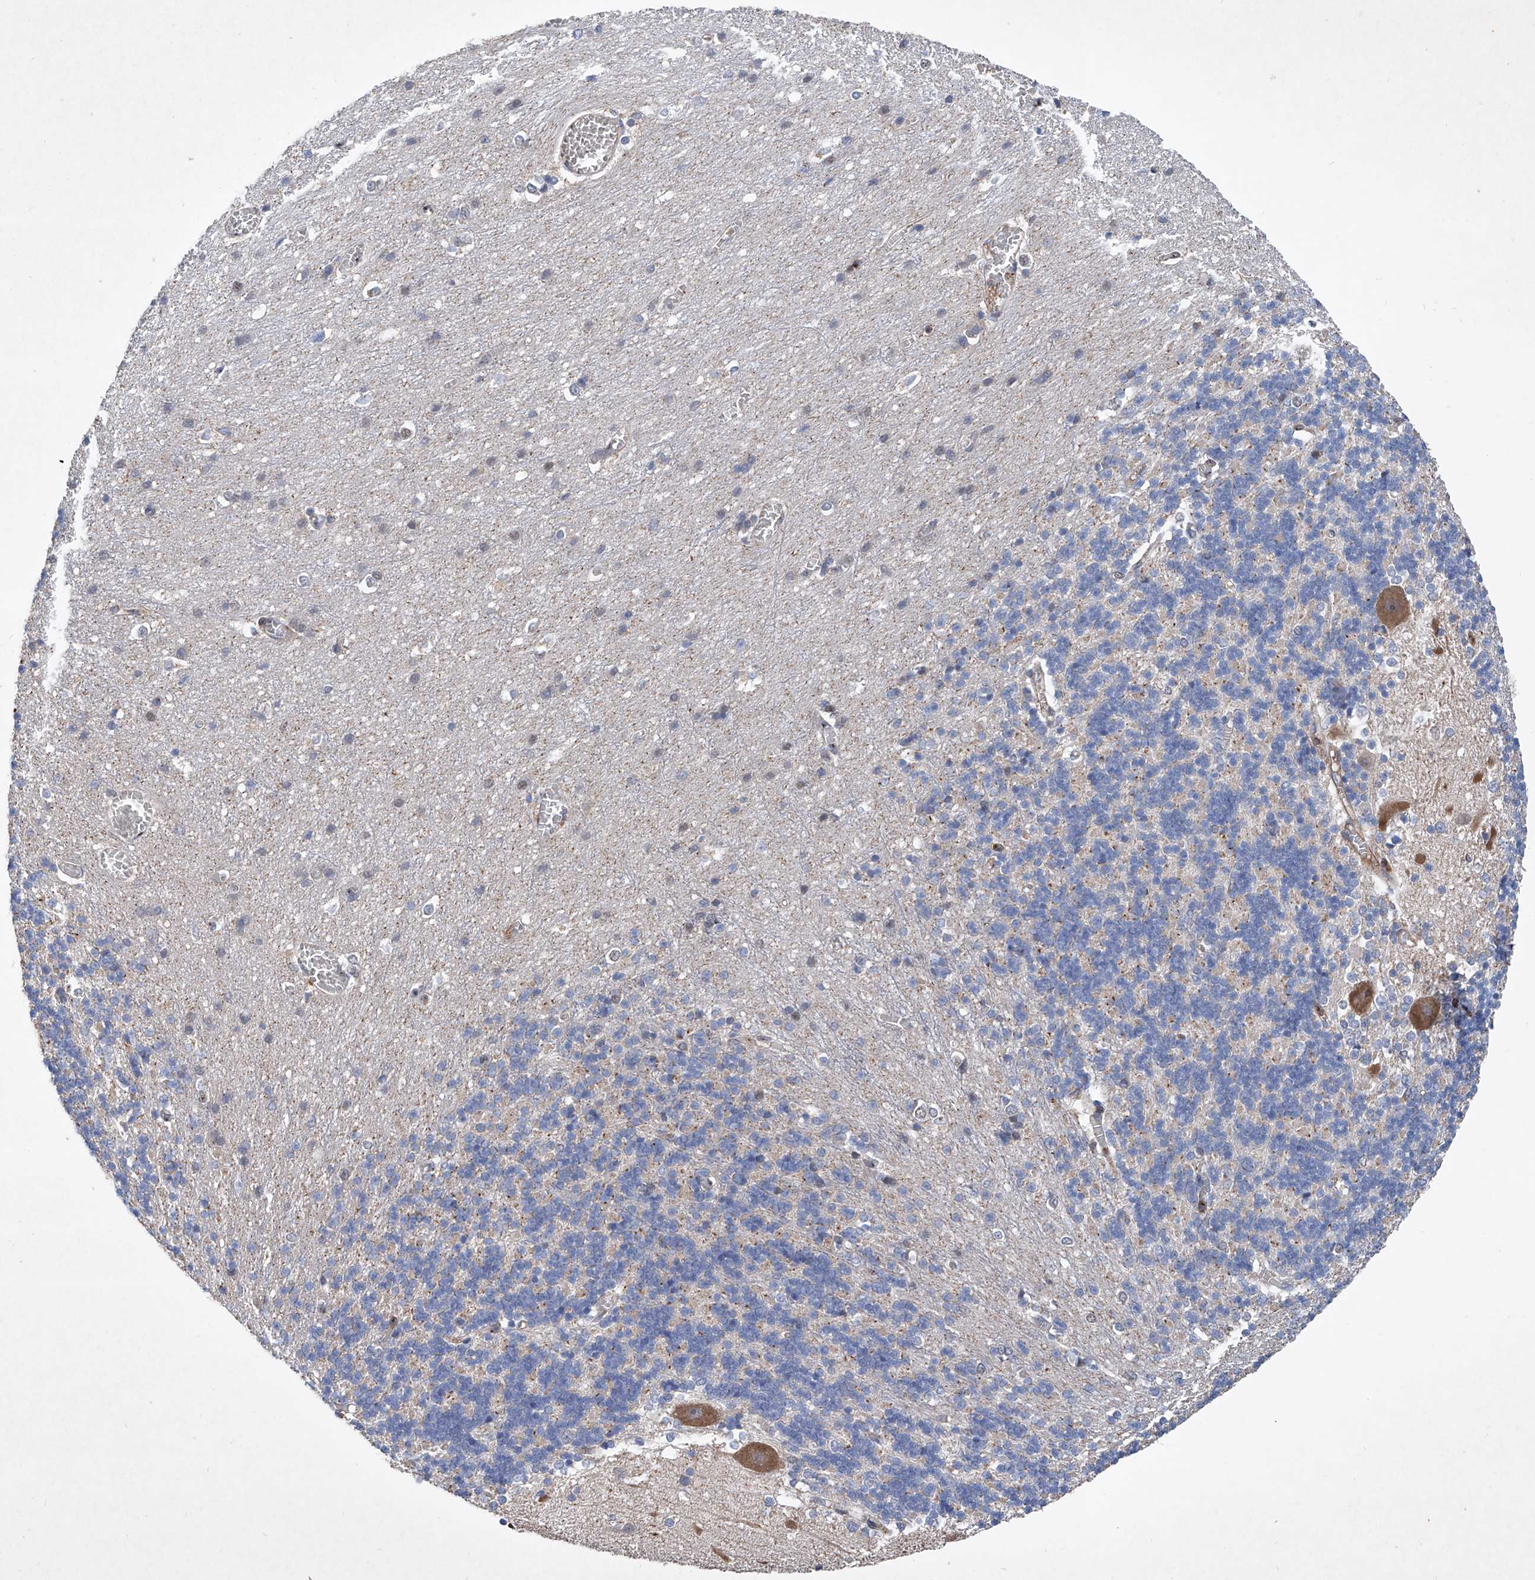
{"staining": {"intensity": "negative", "quantity": "none", "location": "none"}, "tissue": "cerebellum", "cell_type": "Cells in granular layer", "image_type": "normal", "snomed": [{"axis": "morphology", "description": "Normal tissue, NOS"}, {"axis": "topography", "description": "Cerebellum"}], "caption": "Immunohistochemistry of normal cerebellum shows no positivity in cells in granular layer. The staining is performed using DAB (3,3'-diaminobenzidine) brown chromogen with nuclei counter-stained in using hematoxylin.", "gene": "NT5C3A", "patient": {"sex": "male", "age": 37}}